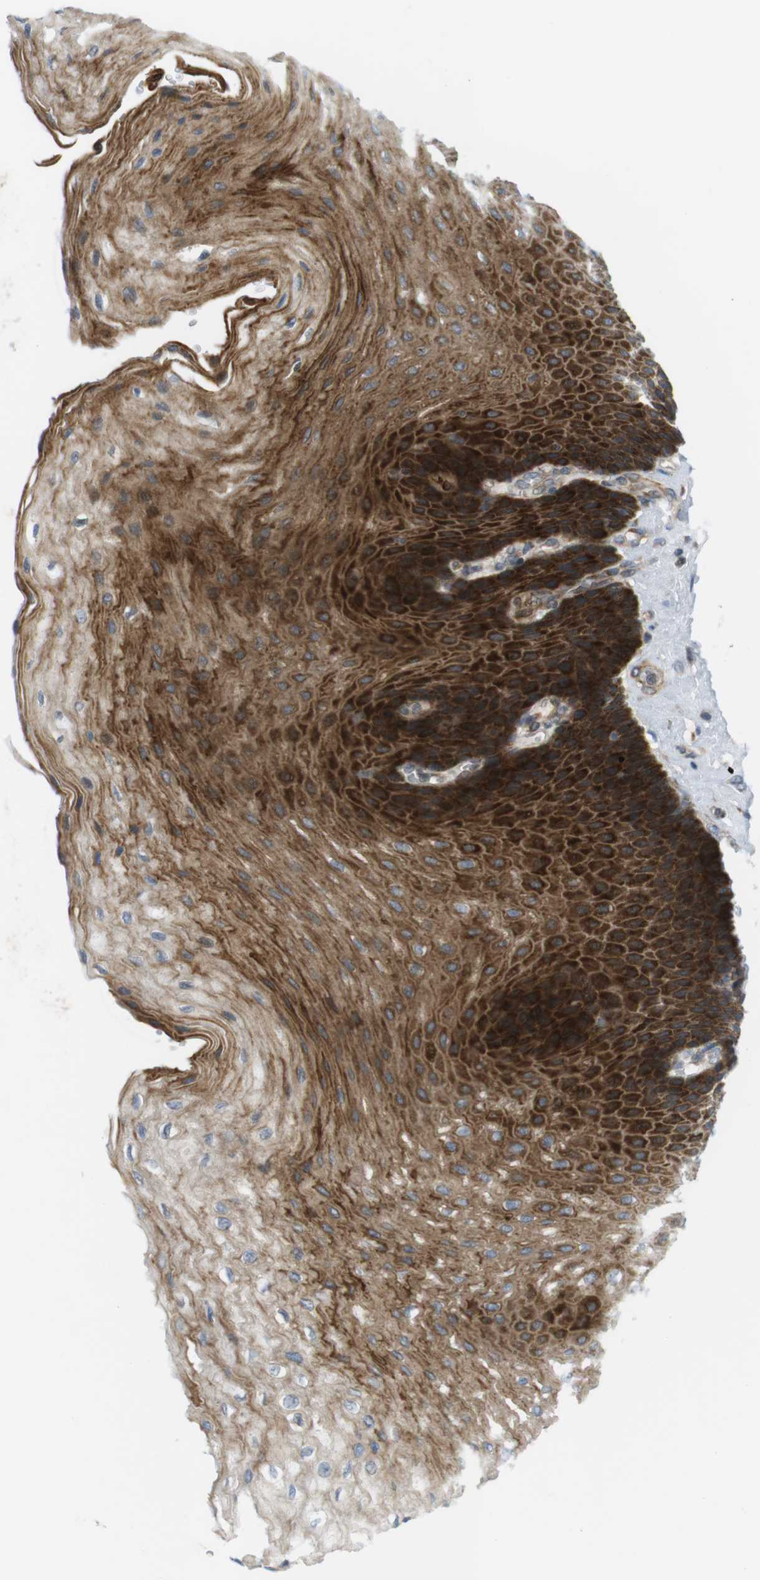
{"staining": {"intensity": "strong", "quantity": ">75%", "location": "cytoplasmic/membranous"}, "tissue": "esophagus", "cell_type": "Squamous epithelial cells", "image_type": "normal", "snomed": [{"axis": "morphology", "description": "Normal tissue, NOS"}, {"axis": "topography", "description": "Esophagus"}], "caption": "A histopathology image of esophagus stained for a protein reveals strong cytoplasmic/membranous brown staining in squamous epithelial cells.", "gene": "GJC3", "patient": {"sex": "female", "age": 72}}